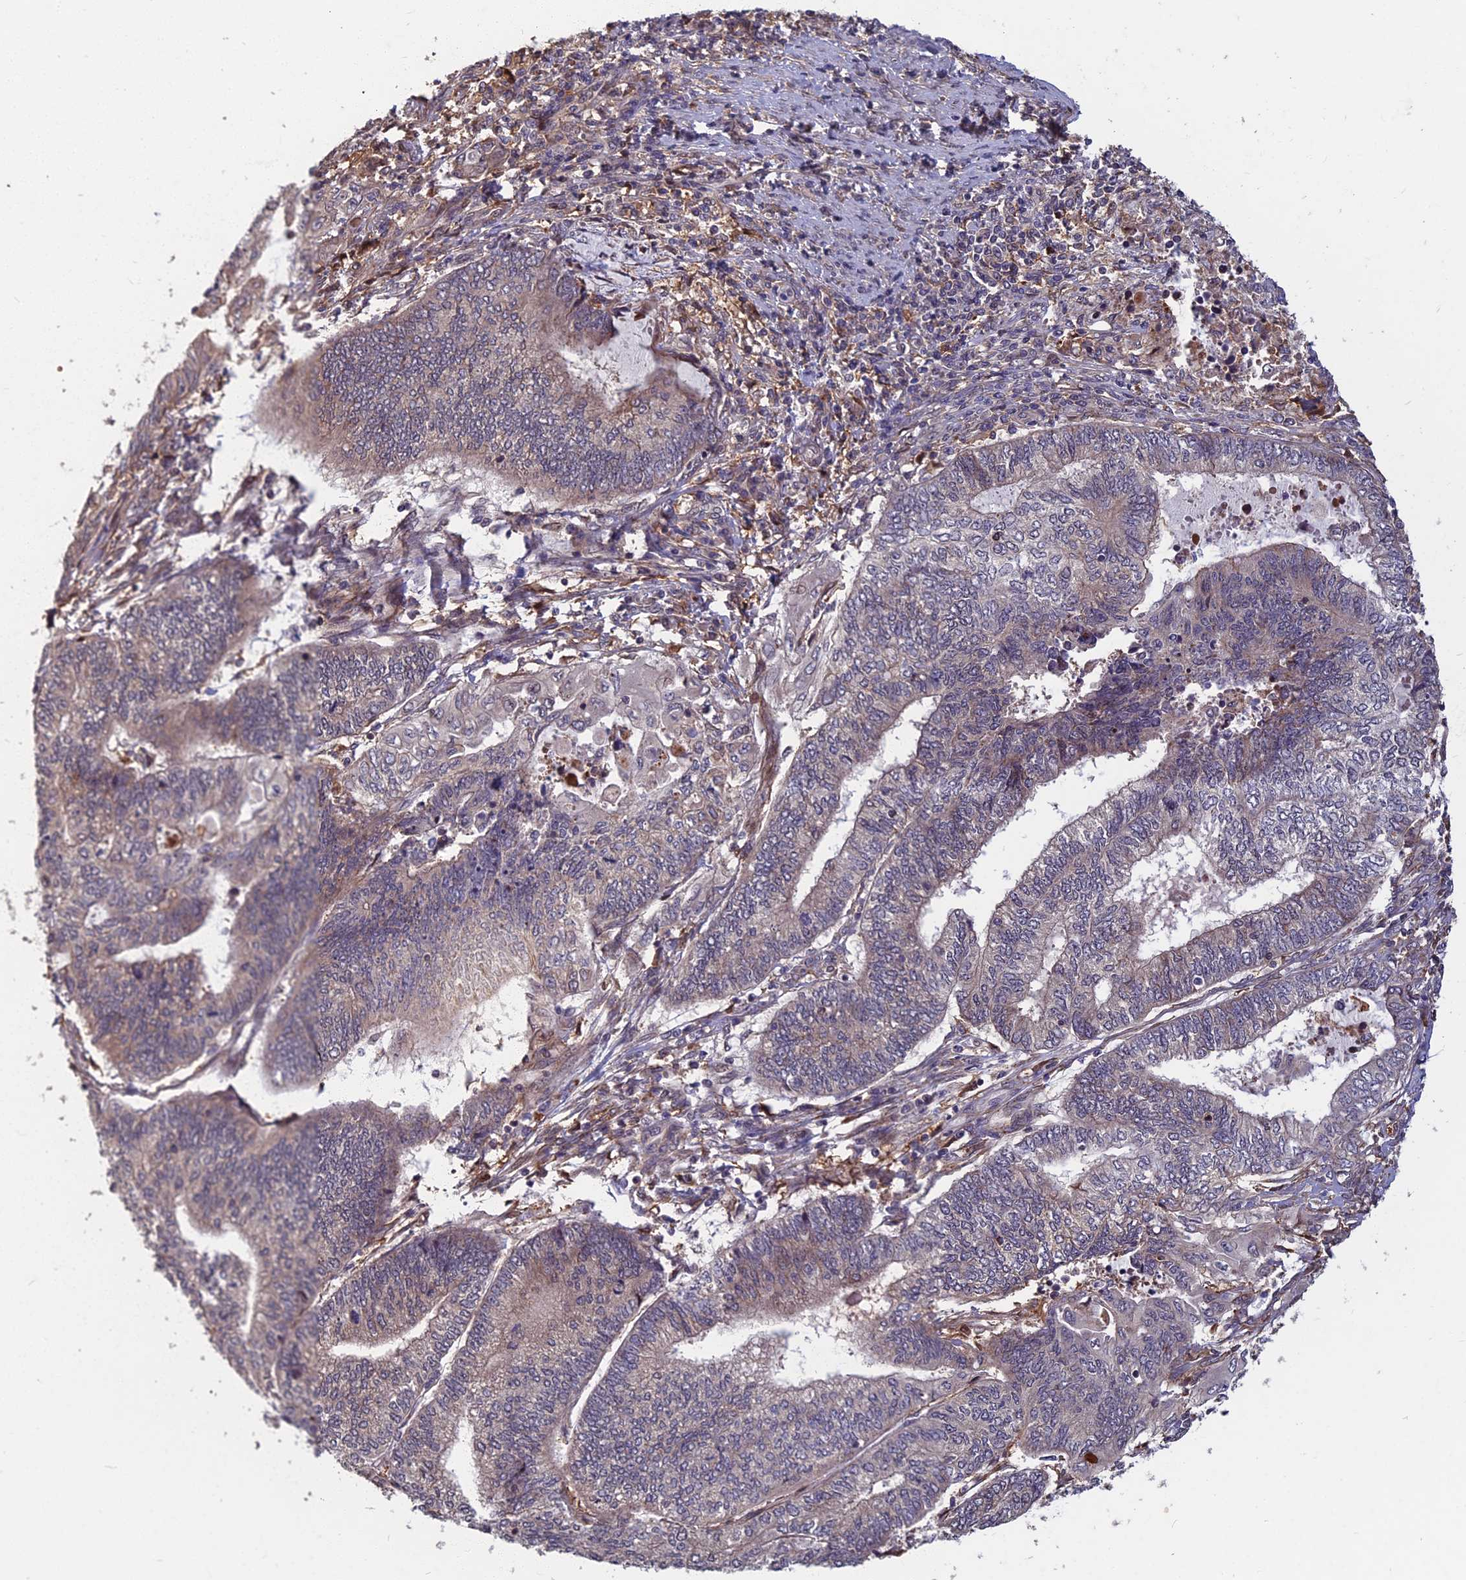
{"staining": {"intensity": "weak", "quantity": "<25%", "location": "cytoplasmic/membranous"}, "tissue": "endometrial cancer", "cell_type": "Tumor cells", "image_type": "cancer", "snomed": [{"axis": "morphology", "description": "Adenocarcinoma, NOS"}, {"axis": "topography", "description": "Uterus"}, {"axis": "topography", "description": "Endometrium"}], "caption": "DAB (3,3'-diaminobenzidine) immunohistochemical staining of human adenocarcinoma (endometrial) exhibits no significant staining in tumor cells. (Stains: DAB (3,3'-diaminobenzidine) immunohistochemistry with hematoxylin counter stain, Microscopy: brightfield microscopy at high magnification).", "gene": "SPG11", "patient": {"sex": "female", "age": 70}}